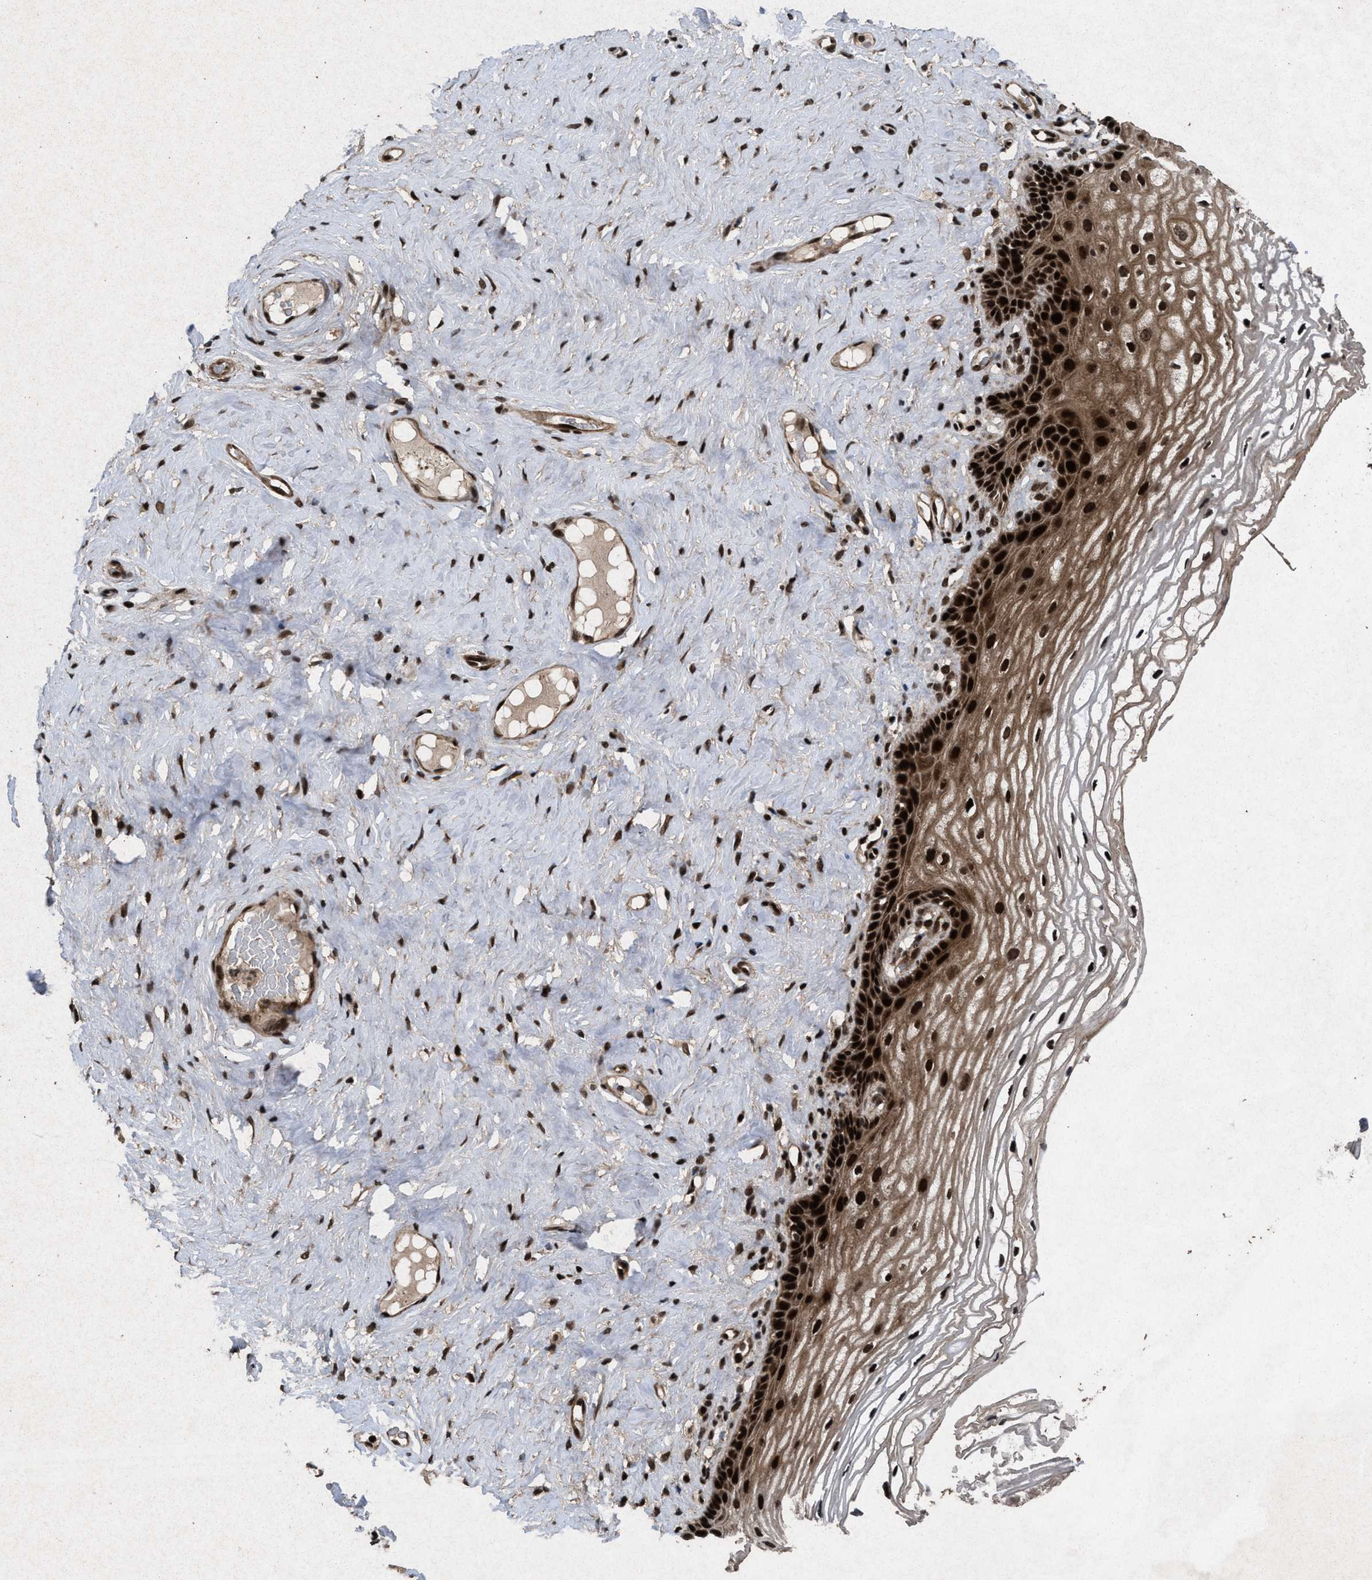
{"staining": {"intensity": "strong", "quantity": ">75%", "location": "cytoplasmic/membranous,nuclear"}, "tissue": "vagina", "cell_type": "Squamous epithelial cells", "image_type": "normal", "snomed": [{"axis": "morphology", "description": "Normal tissue, NOS"}, {"axis": "morphology", "description": "Adenocarcinoma, NOS"}, {"axis": "topography", "description": "Rectum"}, {"axis": "topography", "description": "Vagina"}], "caption": "This histopathology image demonstrates unremarkable vagina stained with immunohistochemistry (IHC) to label a protein in brown. The cytoplasmic/membranous,nuclear of squamous epithelial cells show strong positivity for the protein. Nuclei are counter-stained blue.", "gene": "WIZ", "patient": {"sex": "female", "age": 71}}